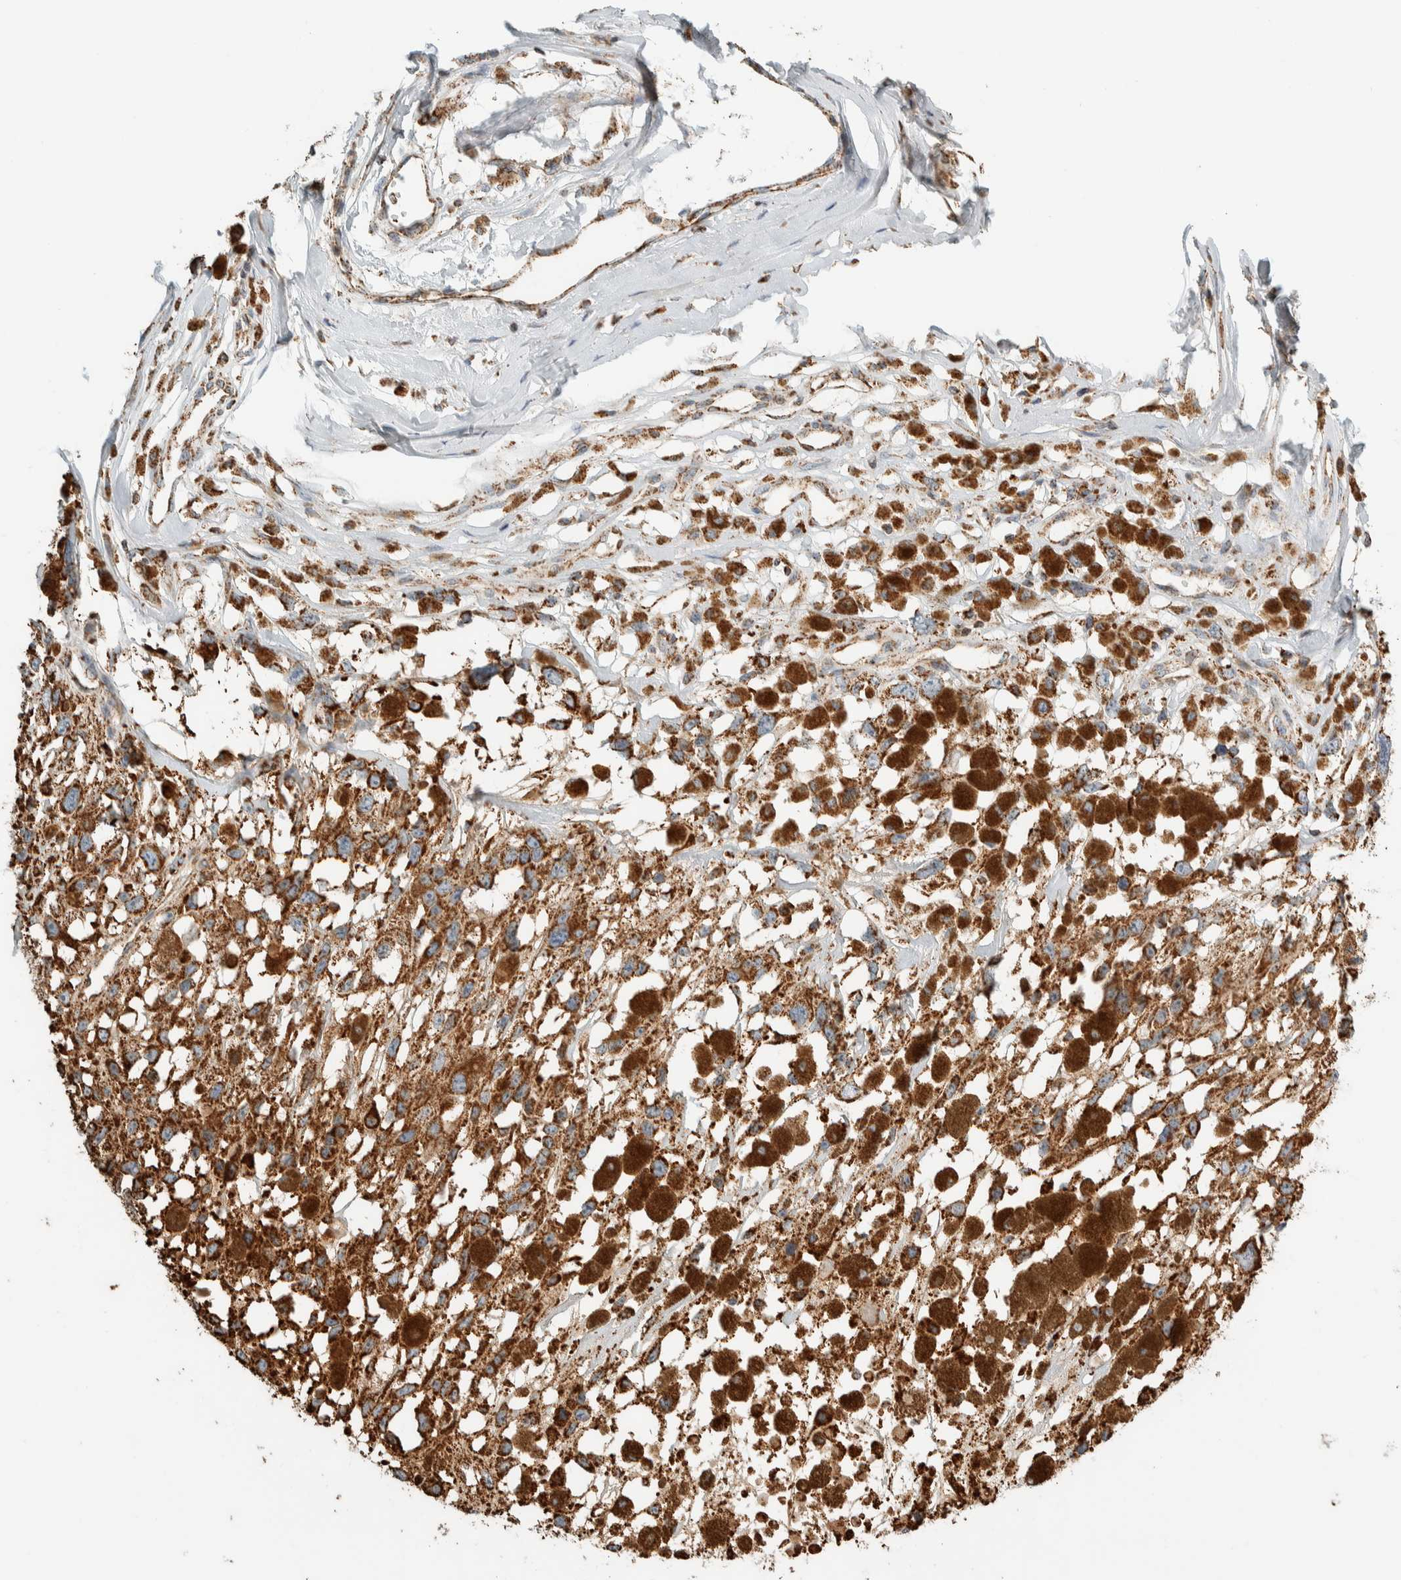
{"staining": {"intensity": "moderate", "quantity": ">75%", "location": "cytoplasmic/membranous"}, "tissue": "melanoma", "cell_type": "Tumor cells", "image_type": "cancer", "snomed": [{"axis": "morphology", "description": "Malignant melanoma, Metastatic site"}, {"axis": "topography", "description": "Lymph node"}], "caption": "Tumor cells display medium levels of moderate cytoplasmic/membranous expression in about >75% of cells in human malignant melanoma (metastatic site). (DAB IHC with brightfield microscopy, high magnification).", "gene": "ZNF454", "patient": {"sex": "male", "age": 59}}